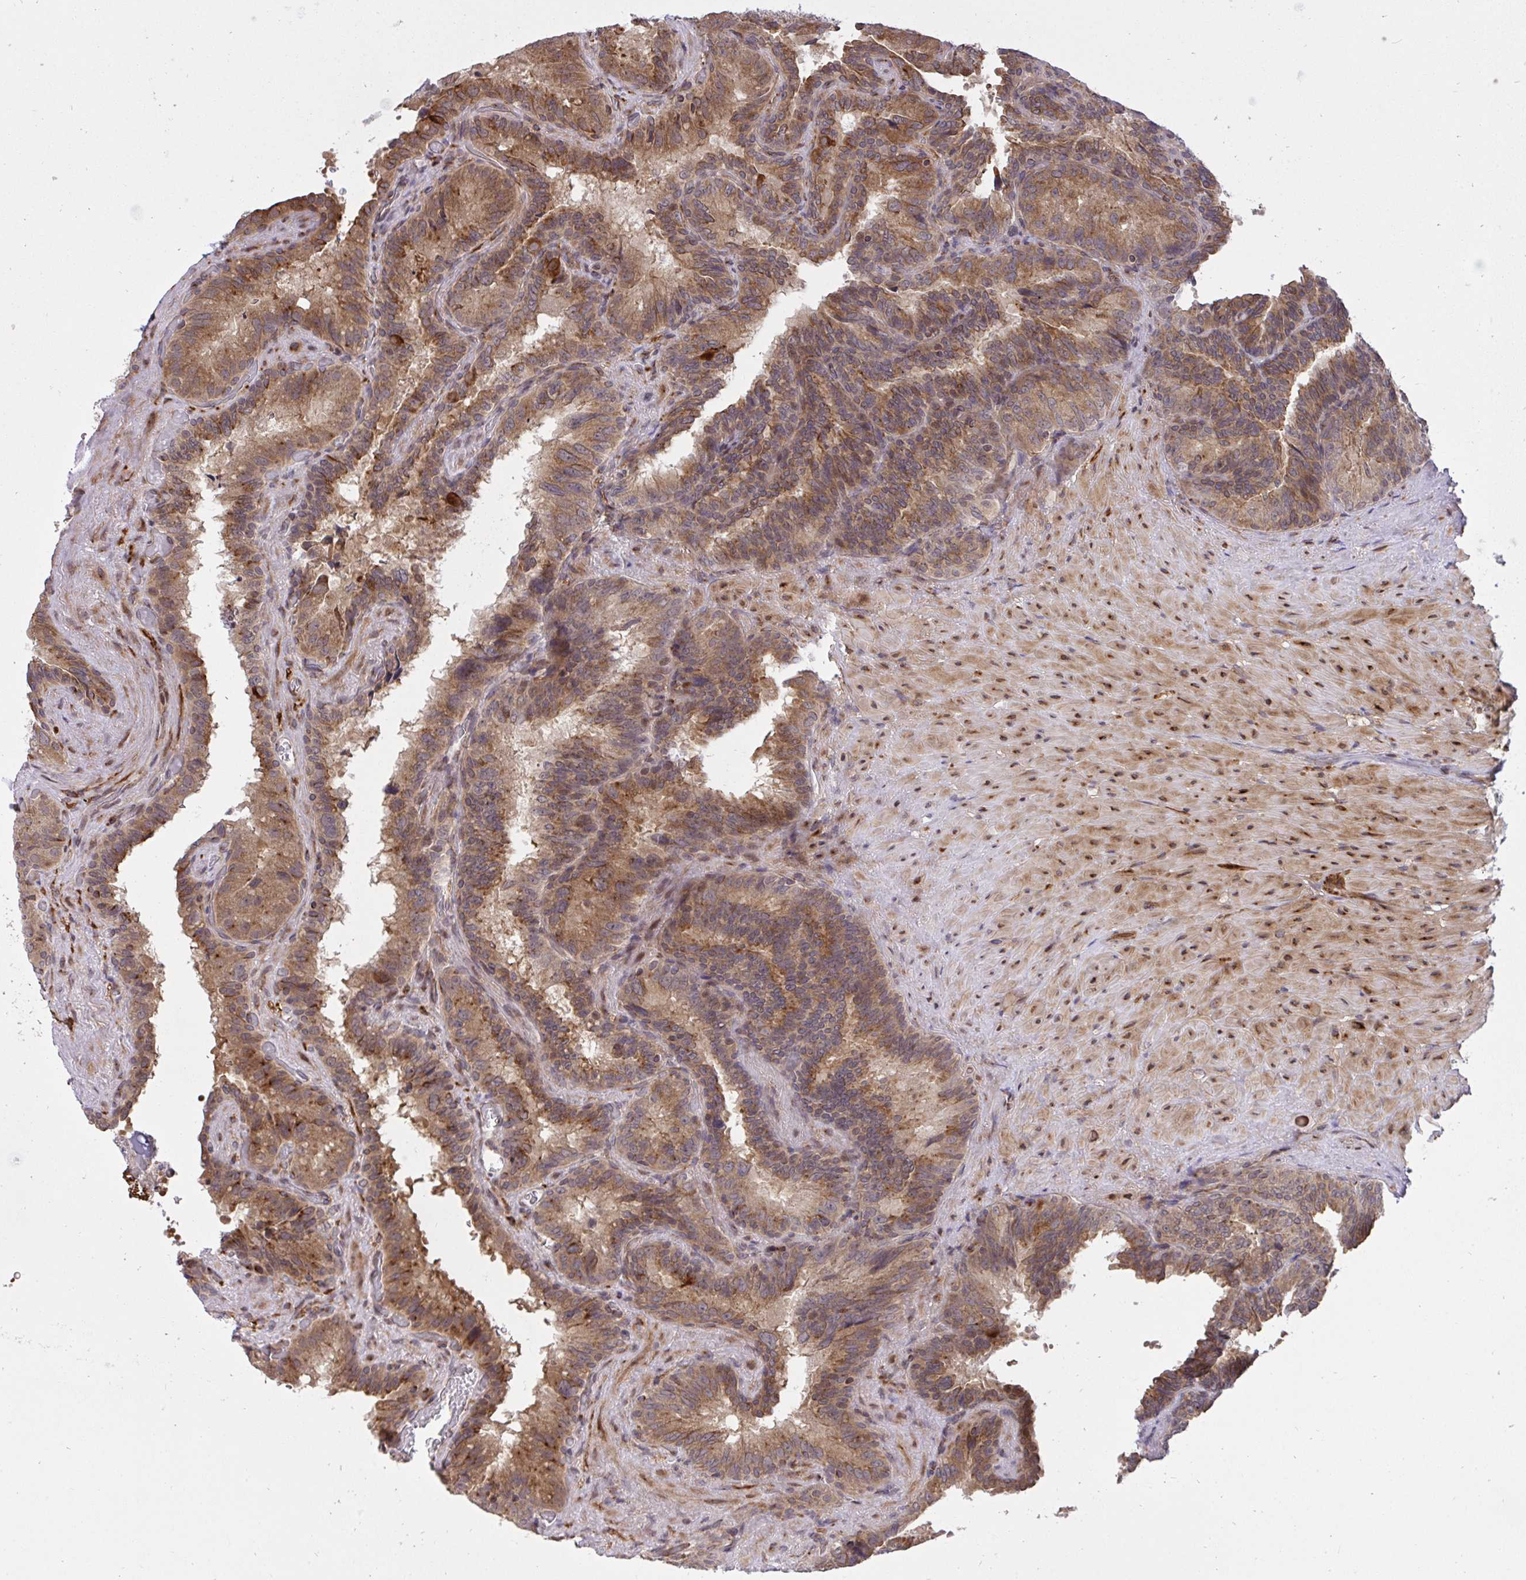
{"staining": {"intensity": "strong", "quantity": "25%-75%", "location": "cytoplasmic/membranous"}, "tissue": "seminal vesicle", "cell_type": "Glandular cells", "image_type": "normal", "snomed": [{"axis": "morphology", "description": "Normal tissue, NOS"}, {"axis": "topography", "description": "Seminal veicle"}], "caption": "Immunohistochemistry photomicrograph of normal seminal vesicle: human seminal vesicle stained using IHC reveals high levels of strong protein expression localized specifically in the cytoplasmic/membranous of glandular cells, appearing as a cytoplasmic/membranous brown color.", "gene": "ERI1", "patient": {"sex": "male", "age": 60}}